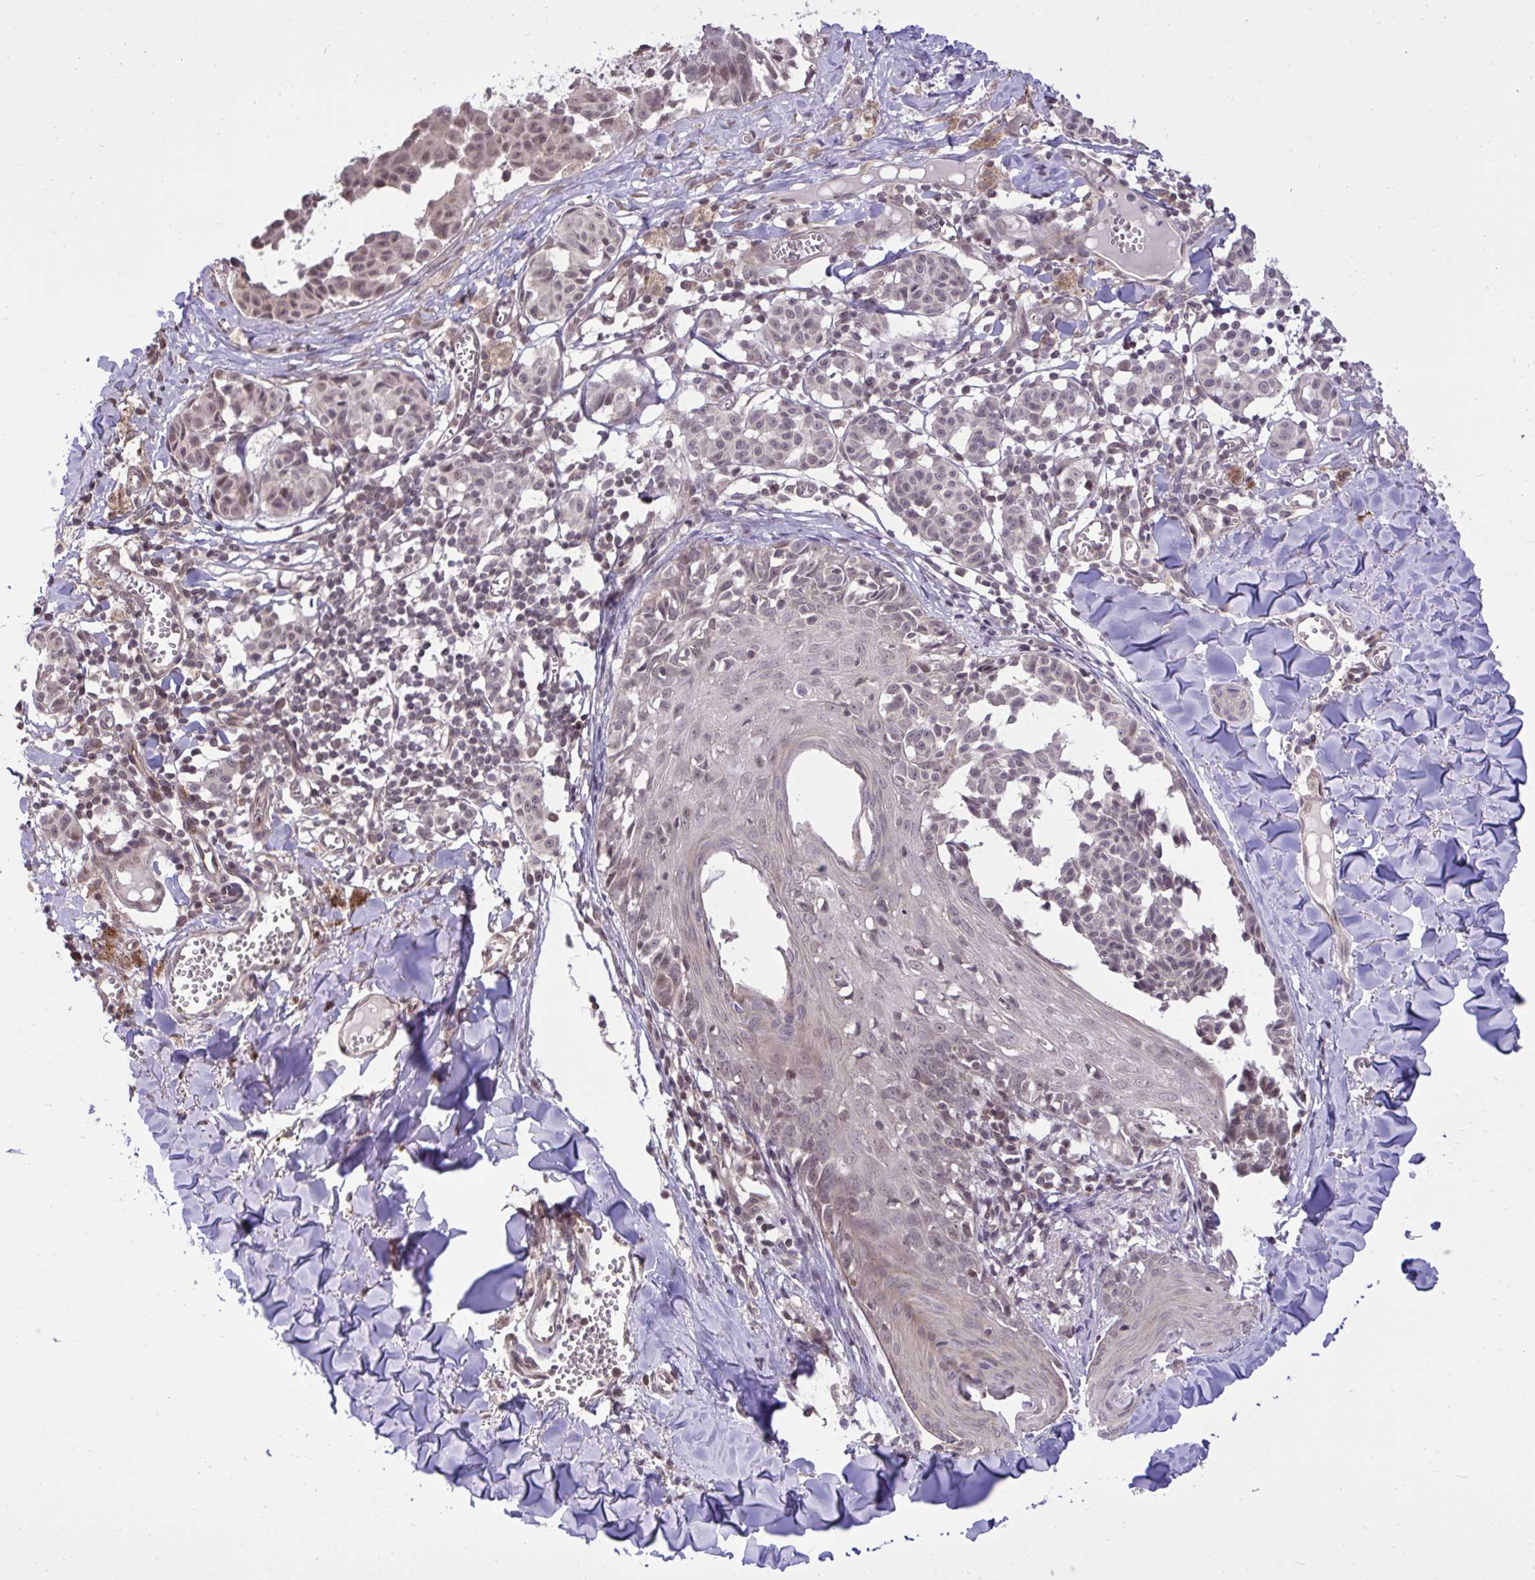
{"staining": {"intensity": "weak", "quantity": "<25%", "location": "nuclear"}, "tissue": "melanoma", "cell_type": "Tumor cells", "image_type": "cancer", "snomed": [{"axis": "morphology", "description": "Malignant melanoma, NOS"}, {"axis": "topography", "description": "Skin"}], "caption": "Melanoma stained for a protein using IHC reveals no expression tumor cells.", "gene": "CYP20A1", "patient": {"sex": "female", "age": 43}}